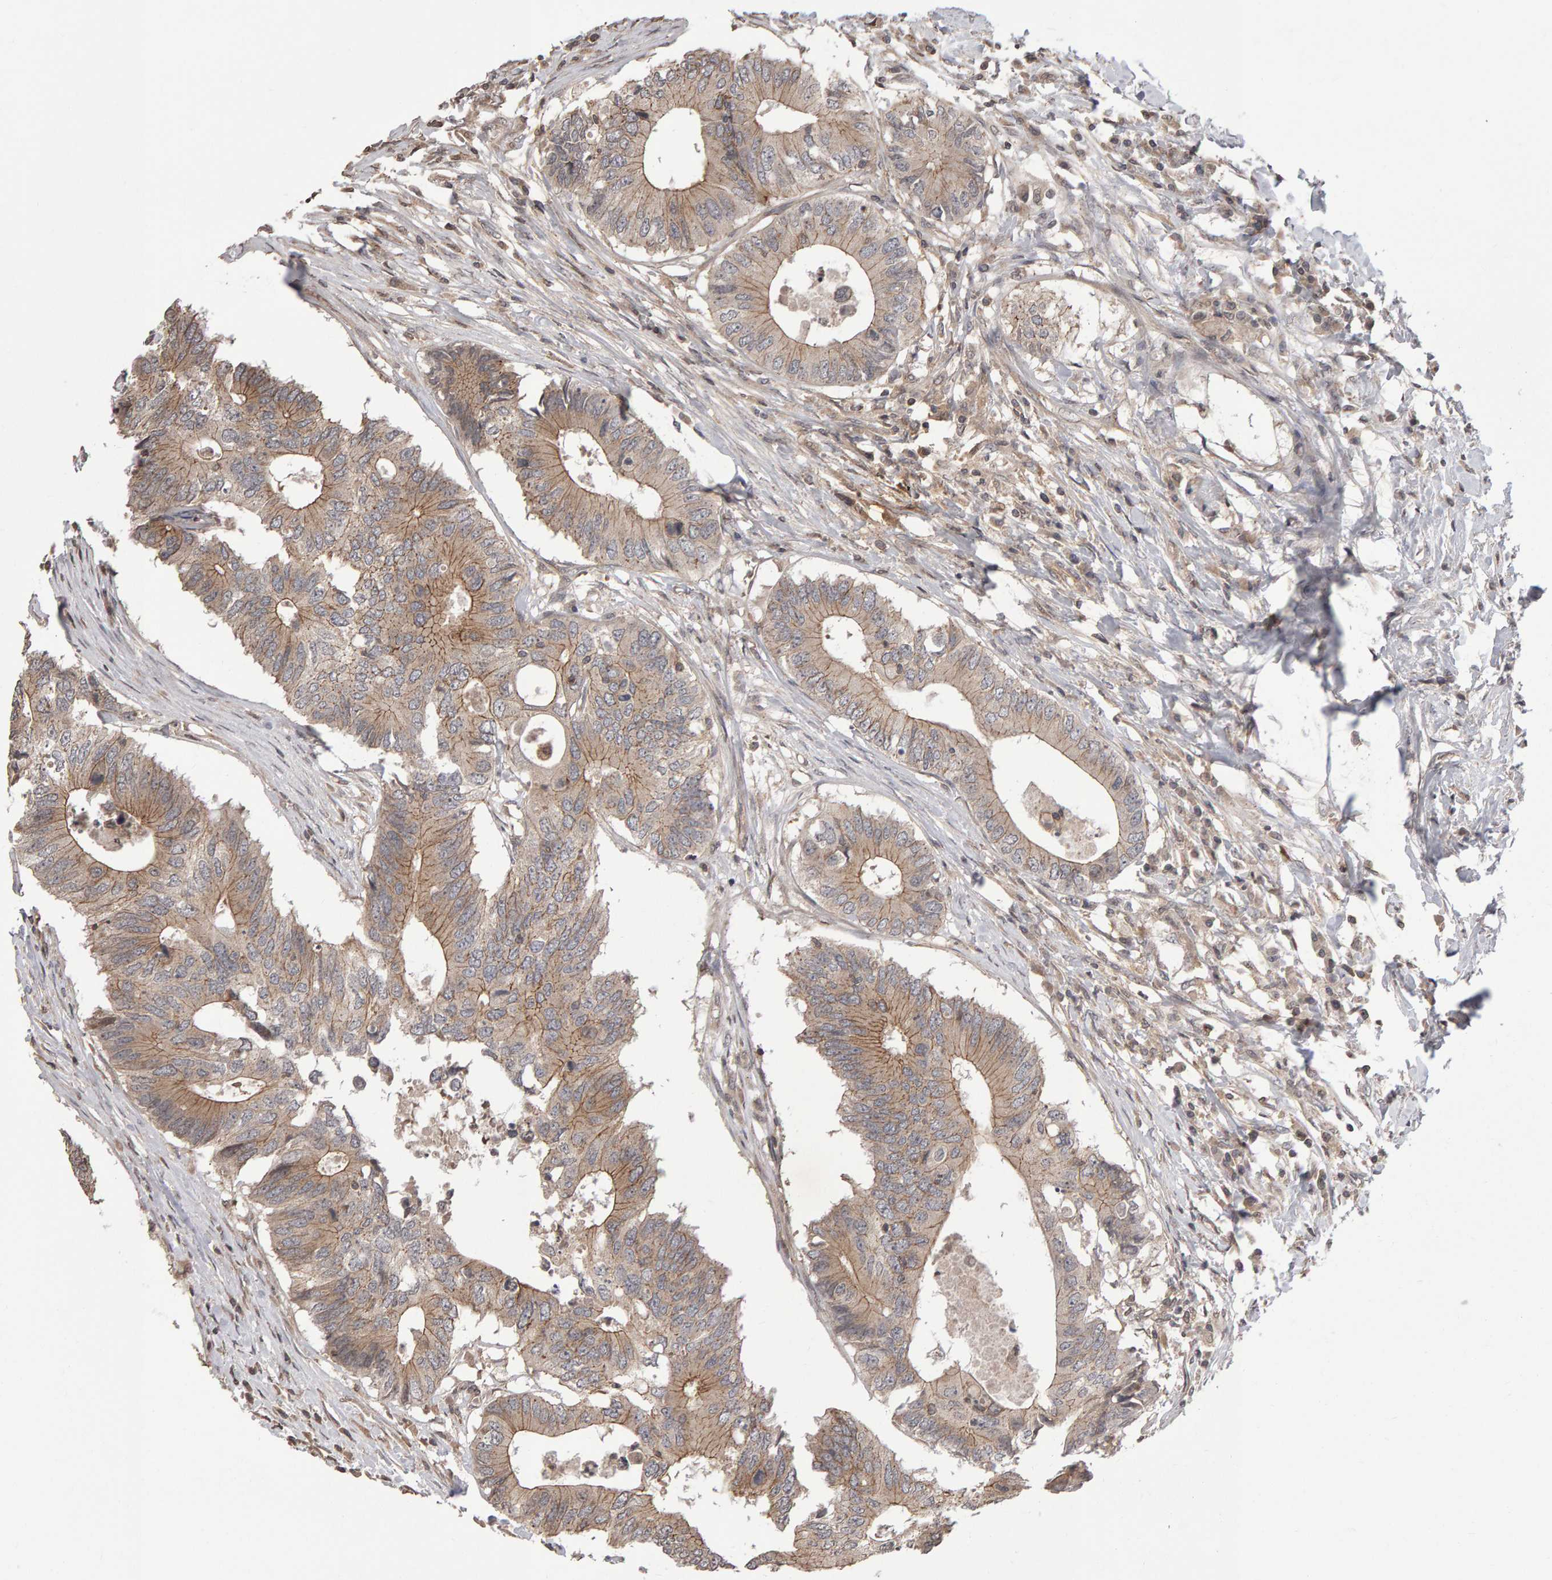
{"staining": {"intensity": "weak", "quantity": ">75%", "location": "cytoplasmic/membranous"}, "tissue": "colorectal cancer", "cell_type": "Tumor cells", "image_type": "cancer", "snomed": [{"axis": "morphology", "description": "Adenocarcinoma, NOS"}, {"axis": "topography", "description": "Colon"}], "caption": "Adenocarcinoma (colorectal) tissue demonstrates weak cytoplasmic/membranous expression in about >75% of tumor cells", "gene": "SCRIB", "patient": {"sex": "male", "age": 71}}